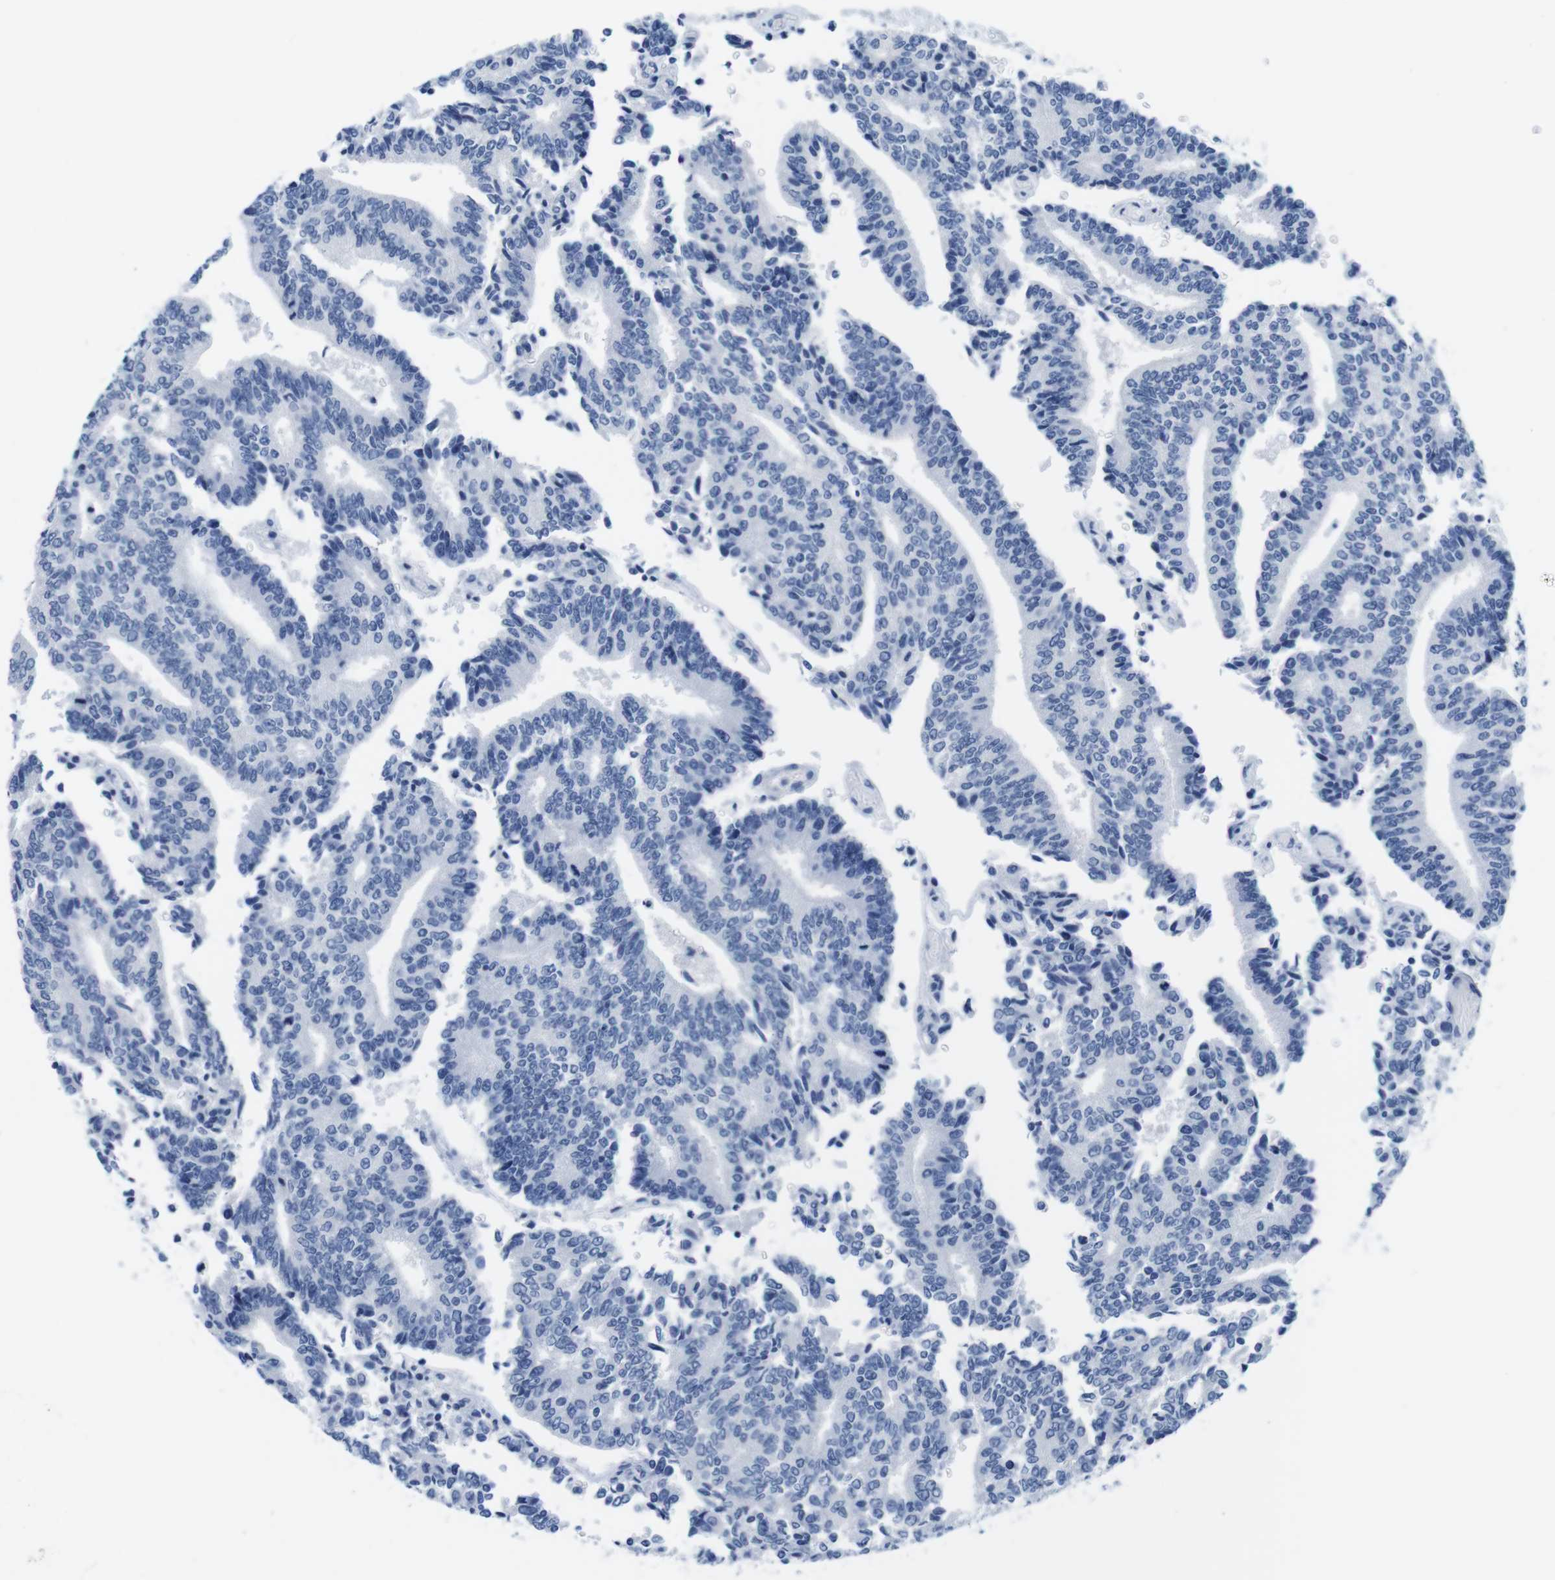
{"staining": {"intensity": "negative", "quantity": "none", "location": "none"}, "tissue": "prostate cancer", "cell_type": "Tumor cells", "image_type": "cancer", "snomed": [{"axis": "morphology", "description": "Normal tissue, NOS"}, {"axis": "morphology", "description": "Adenocarcinoma, High grade"}, {"axis": "topography", "description": "Prostate"}, {"axis": "topography", "description": "Seminal veicle"}], "caption": "An image of human prostate cancer (high-grade adenocarcinoma) is negative for staining in tumor cells. (Brightfield microscopy of DAB IHC at high magnification).", "gene": "MAP6", "patient": {"sex": "male", "age": 55}}